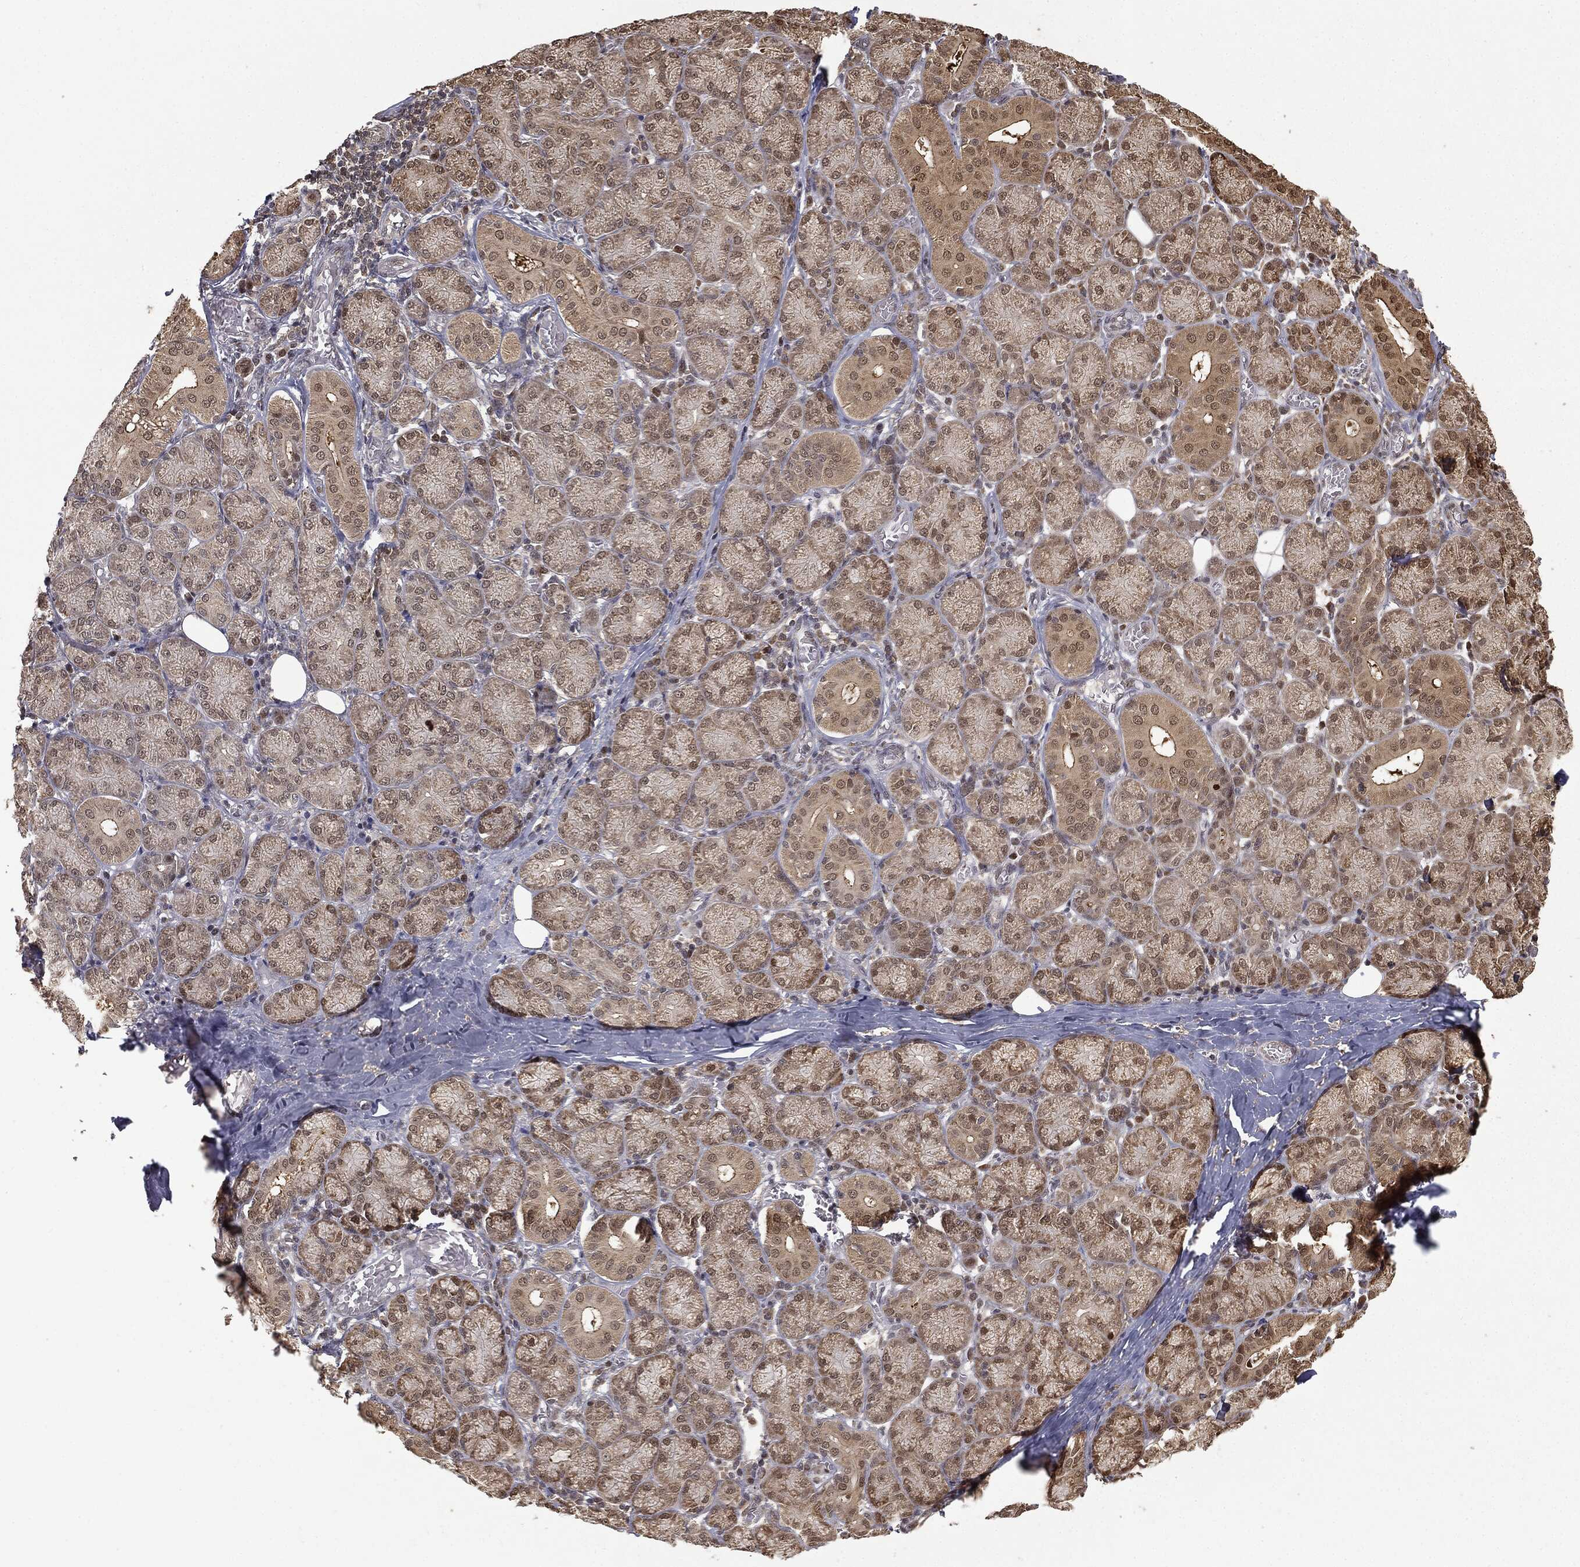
{"staining": {"intensity": "moderate", "quantity": ">75%", "location": "cytoplasmic/membranous,nuclear"}, "tissue": "salivary gland", "cell_type": "Glandular cells", "image_type": "normal", "snomed": [{"axis": "morphology", "description": "Normal tissue, NOS"}, {"axis": "topography", "description": "Salivary gland"}, {"axis": "topography", "description": "Peripheral nerve tissue"}], "caption": "Immunohistochemistry (IHC) staining of benign salivary gland, which exhibits medium levels of moderate cytoplasmic/membranous,nuclear positivity in about >75% of glandular cells indicating moderate cytoplasmic/membranous,nuclear protein staining. The staining was performed using DAB (brown) for protein detection and nuclei were counterstained in hematoxylin (blue).", "gene": "ZNHIT6", "patient": {"sex": "female", "age": 24}}